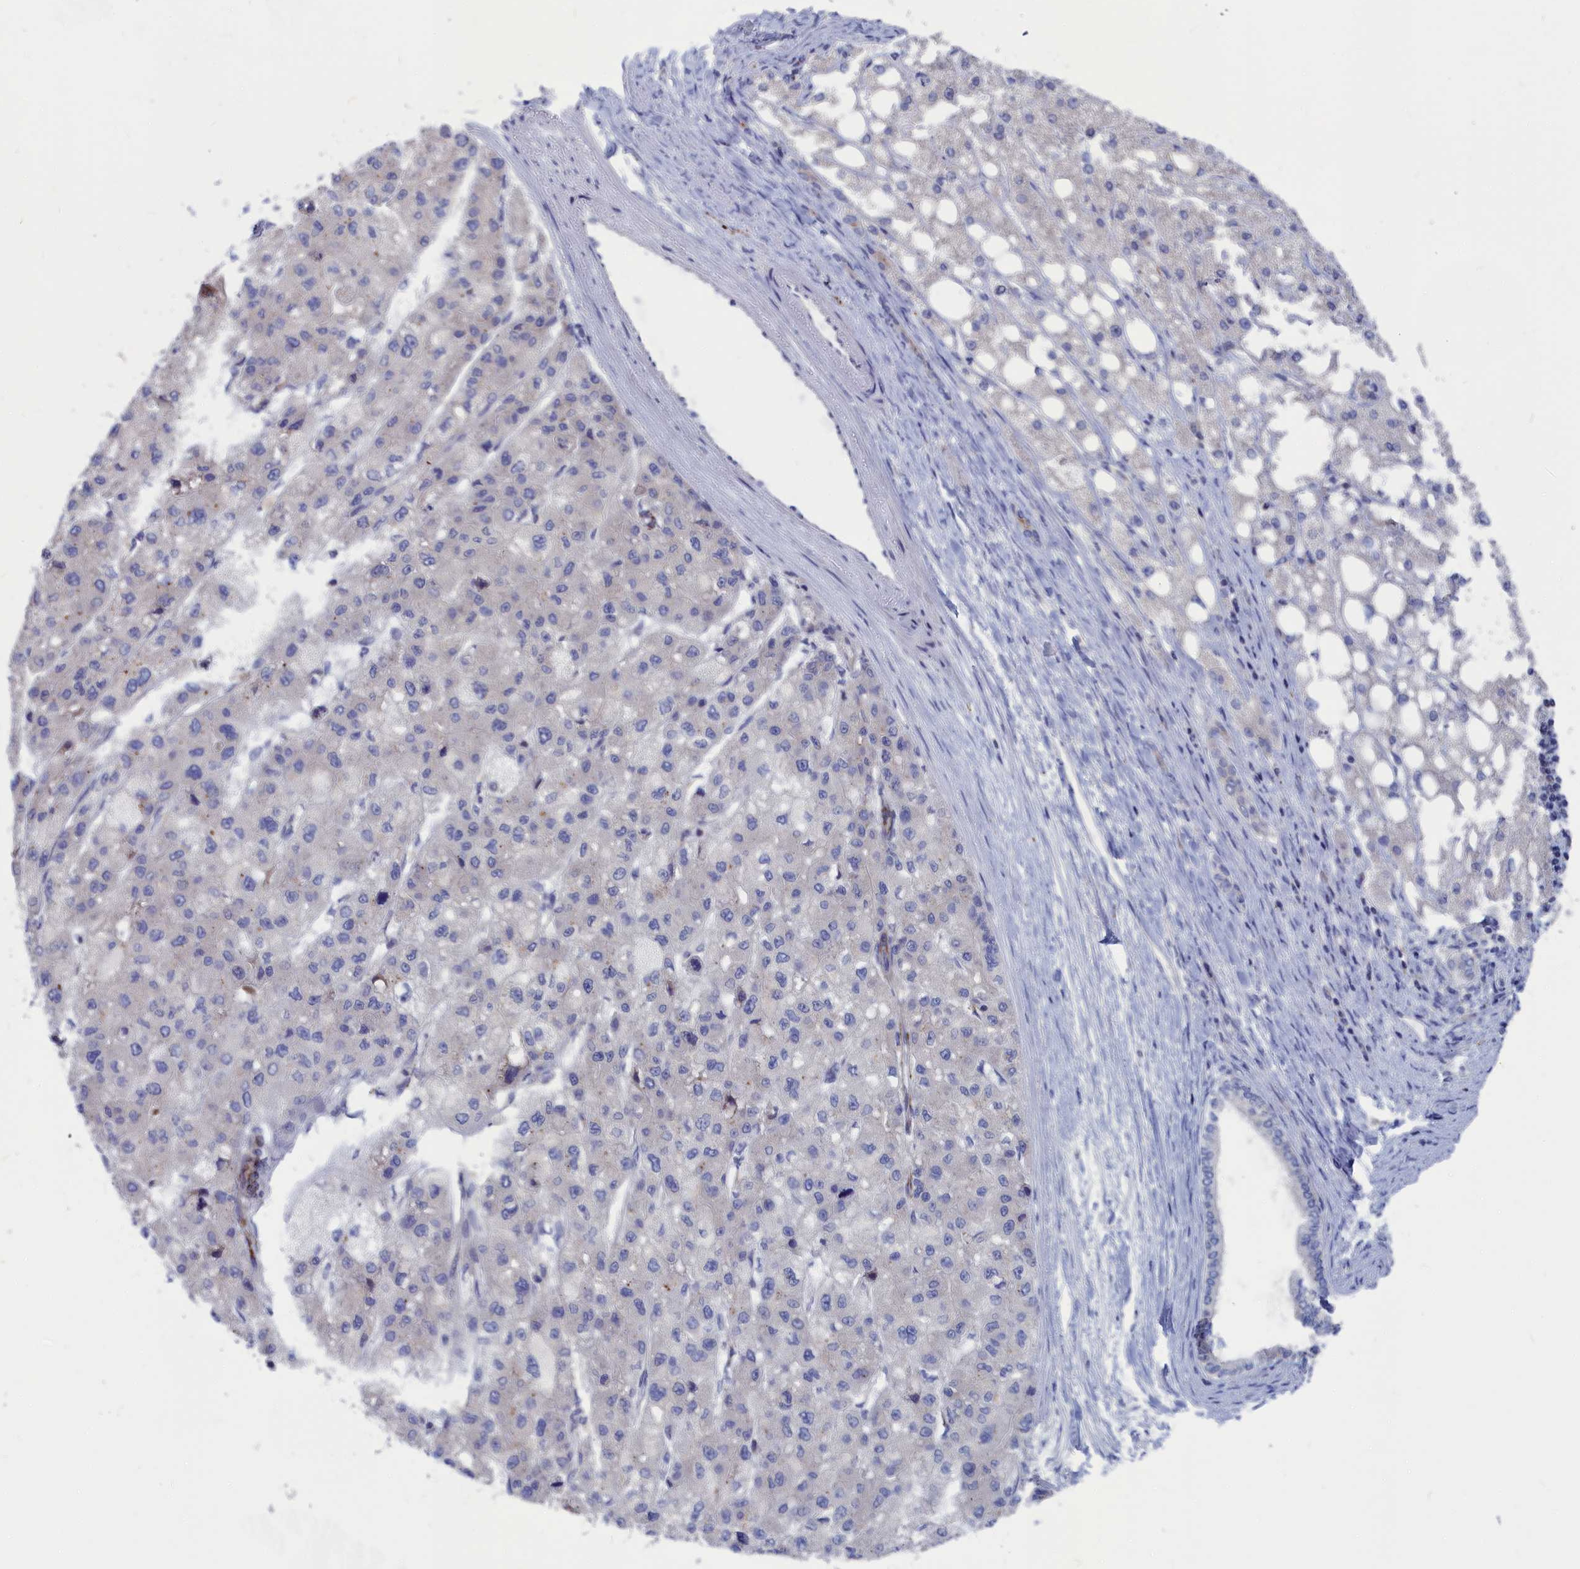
{"staining": {"intensity": "negative", "quantity": "none", "location": "none"}, "tissue": "liver cancer", "cell_type": "Tumor cells", "image_type": "cancer", "snomed": [{"axis": "morphology", "description": "Carcinoma, Hepatocellular, NOS"}, {"axis": "topography", "description": "Liver"}], "caption": "Immunohistochemical staining of liver cancer (hepatocellular carcinoma) demonstrates no significant staining in tumor cells. (DAB (3,3'-diaminobenzidine) IHC visualized using brightfield microscopy, high magnification).", "gene": "CEND1", "patient": {"sex": "male", "age": 80}}